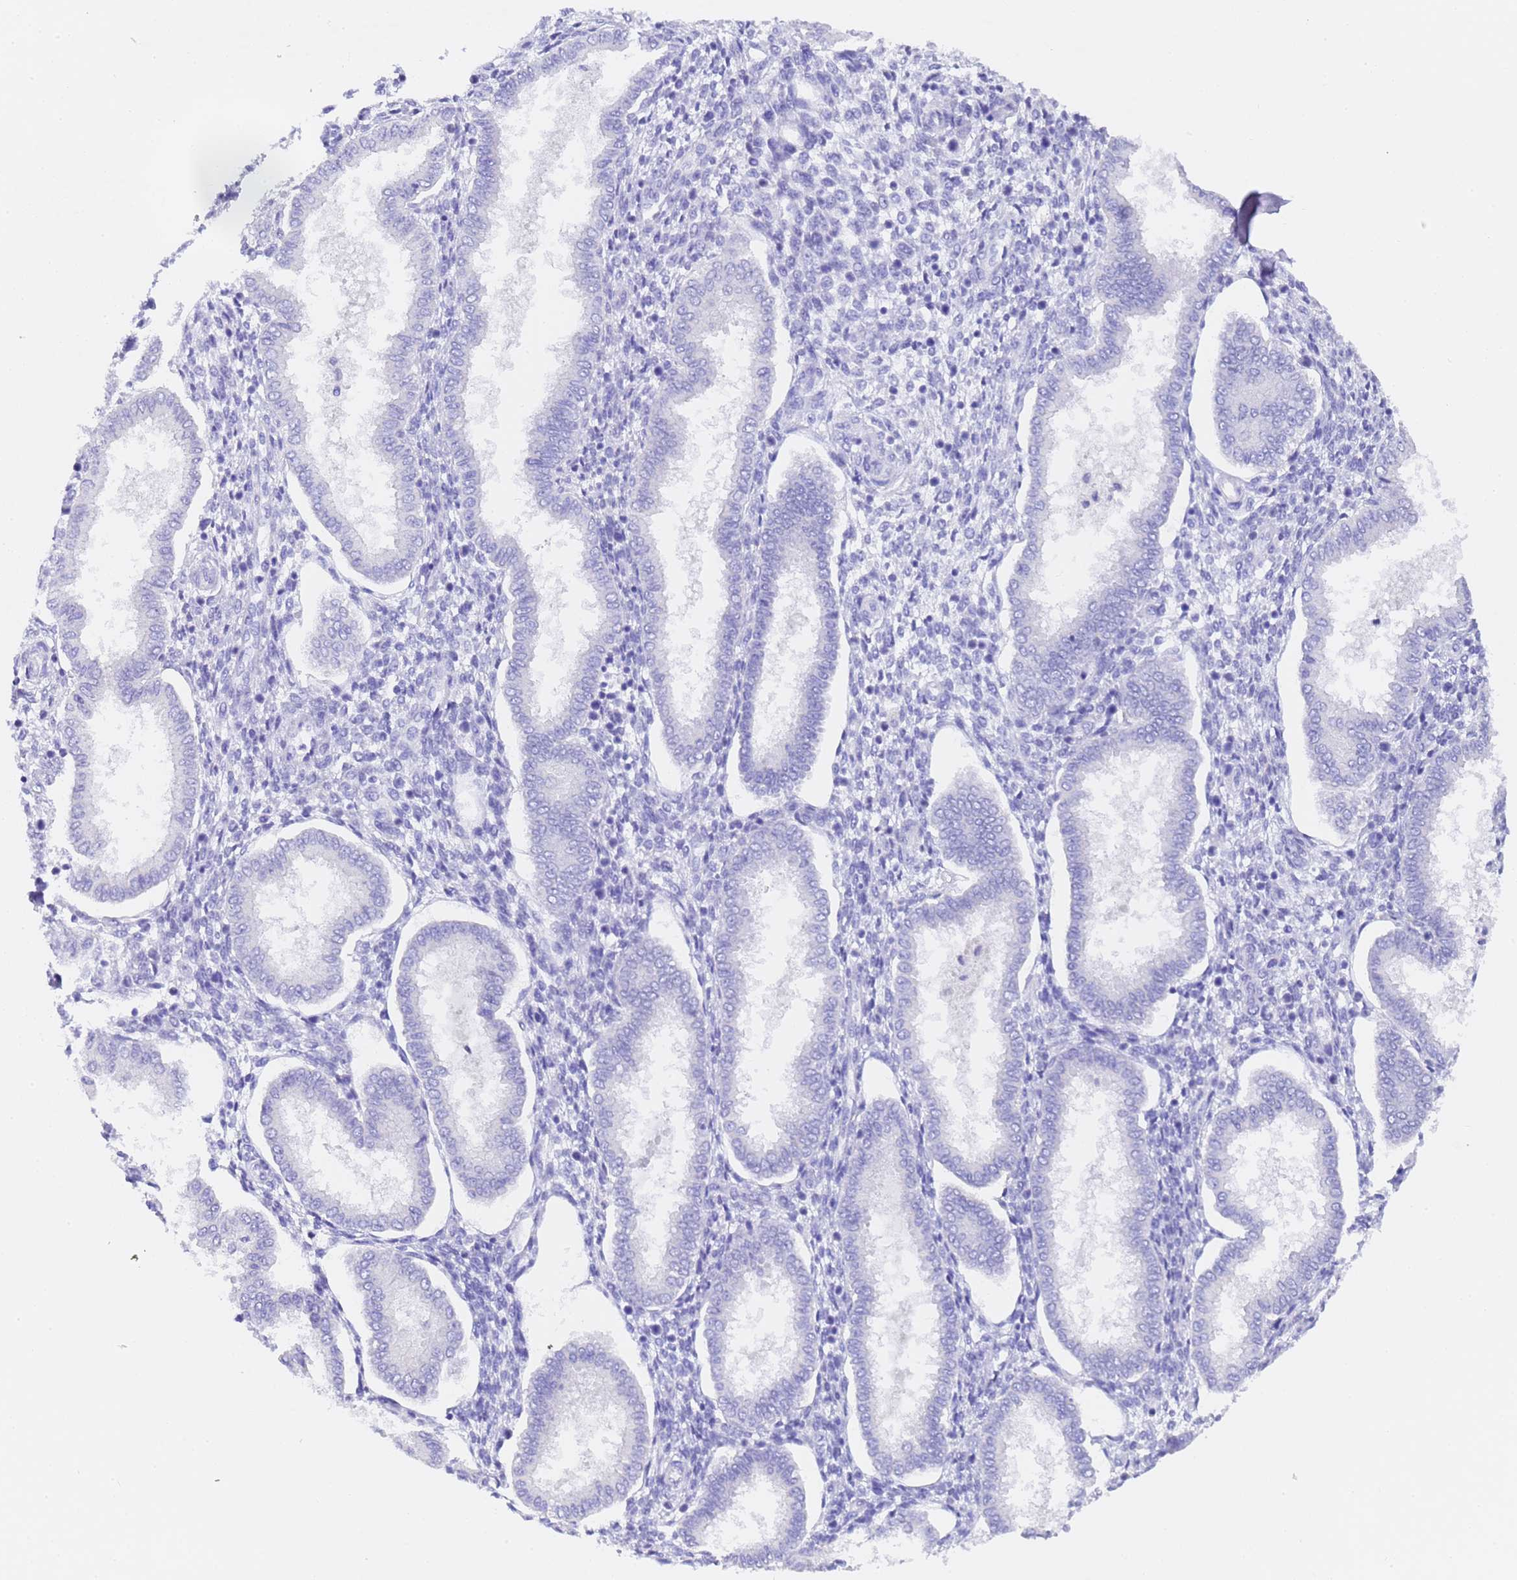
{"staining": {"intensity": "negative", "quantity": "none", "location": "none"}, "tissue": "endometrium", "cell_type": "Cells in endometrial stroma", "image_type": "normal", "snomed": [{"axis": "morphology", "description": "Normal tissue, NOS"}, {"axis": "topography", "description": "Endometrium"}], "caption": "The micrograph demonstrates no significant positivity in cells in endometrial stroma of endometrium. (DAB IHC visualized using brightfield microscopy, high magnification).", "gene": "GABRA1", "patient": {"sex": "female", "age": 24}}